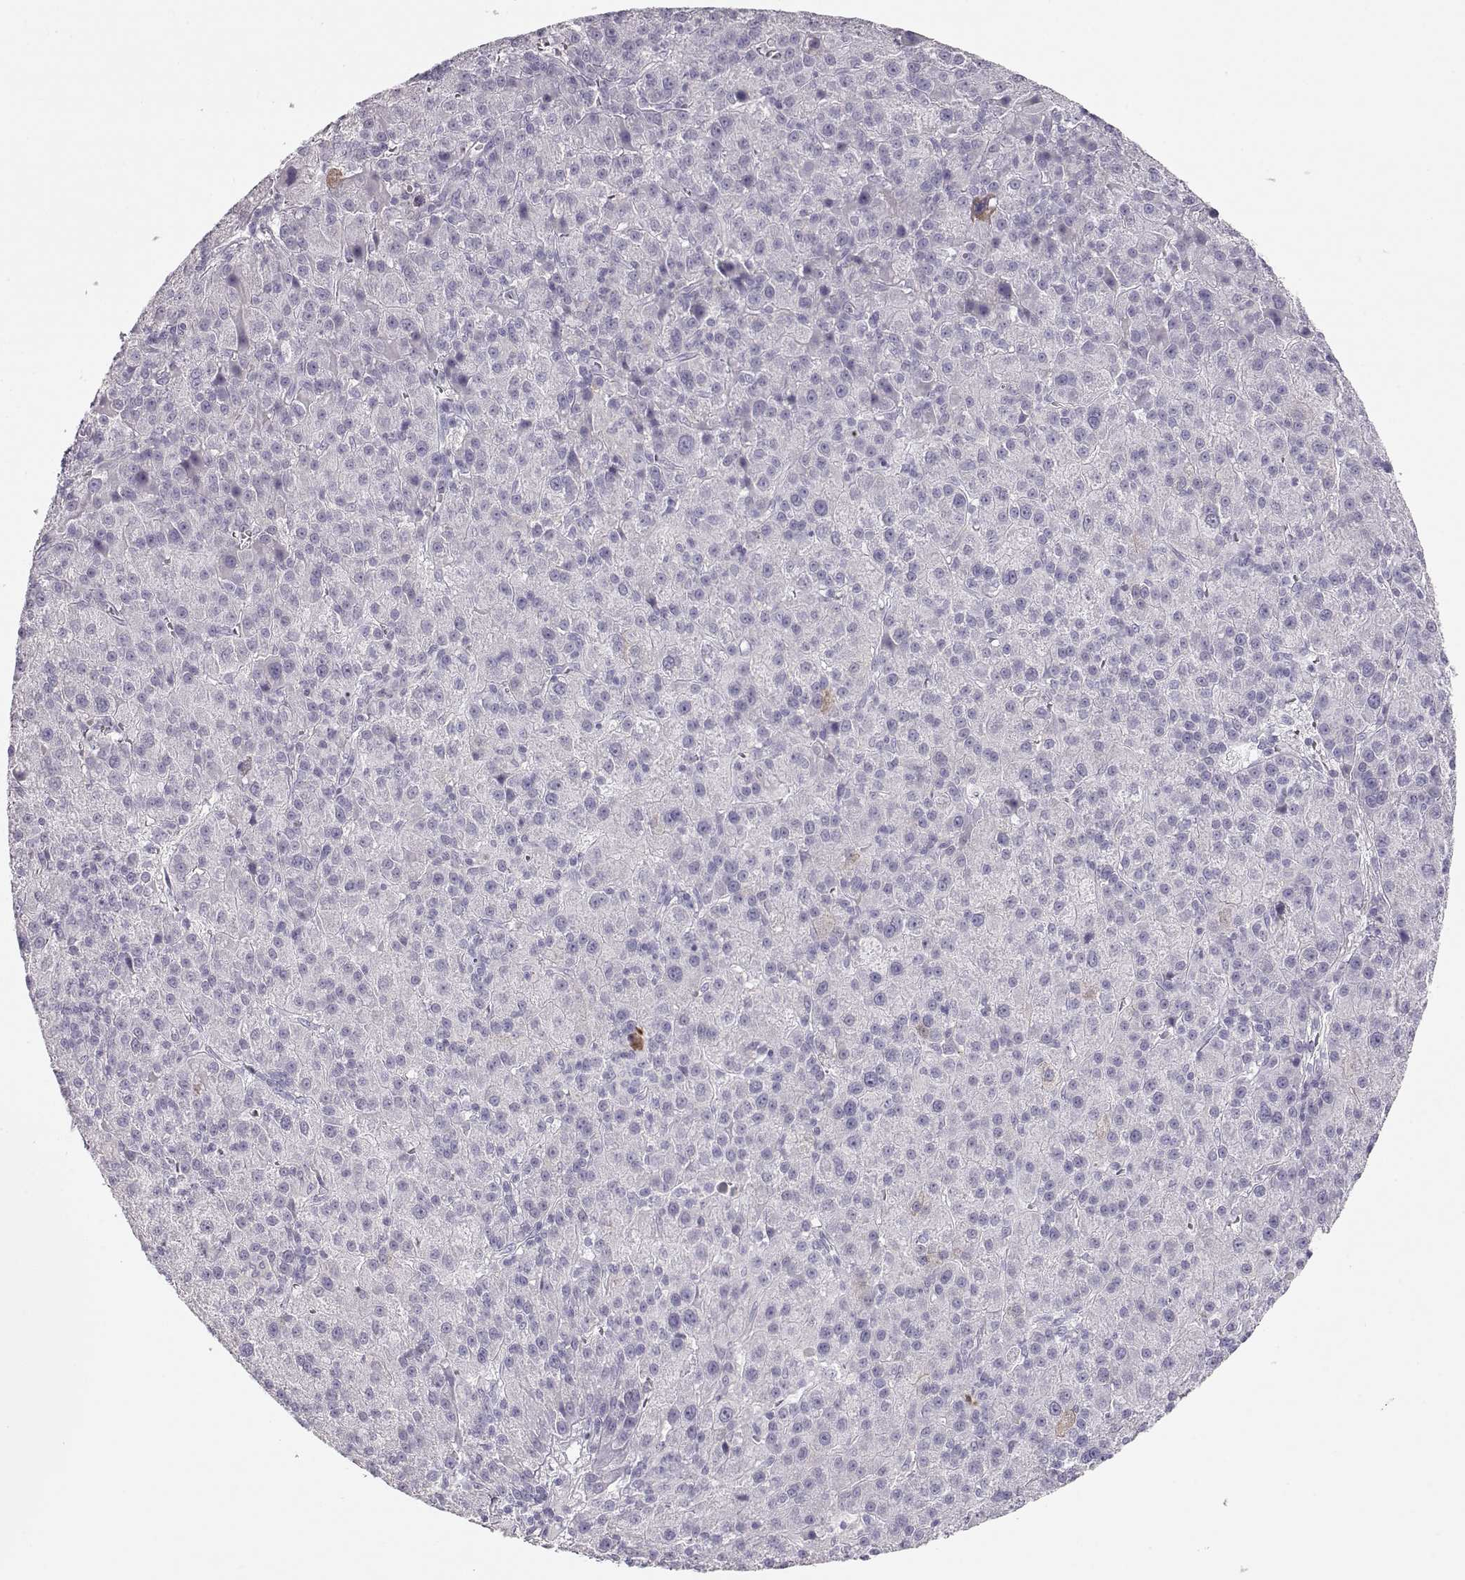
{"staining": {"intensity": "negative", "quantity": "none", "location": "none"}, "tissue": "liver cancer", "cell_type": "Tumor cells", "image_type": "cancer", "snomed": [{"axis": "morphology", "description": "Carcinoma, Hepatocellular, NOS"}, {"axis": "topography", "description": "Liver"}], "caption": "The photomicrograph shows no significant expression in tumor cells of hepatocellular carcinoma (liver).", "gene": "MIP", "patient": {"sex": "female", "age": 60}}